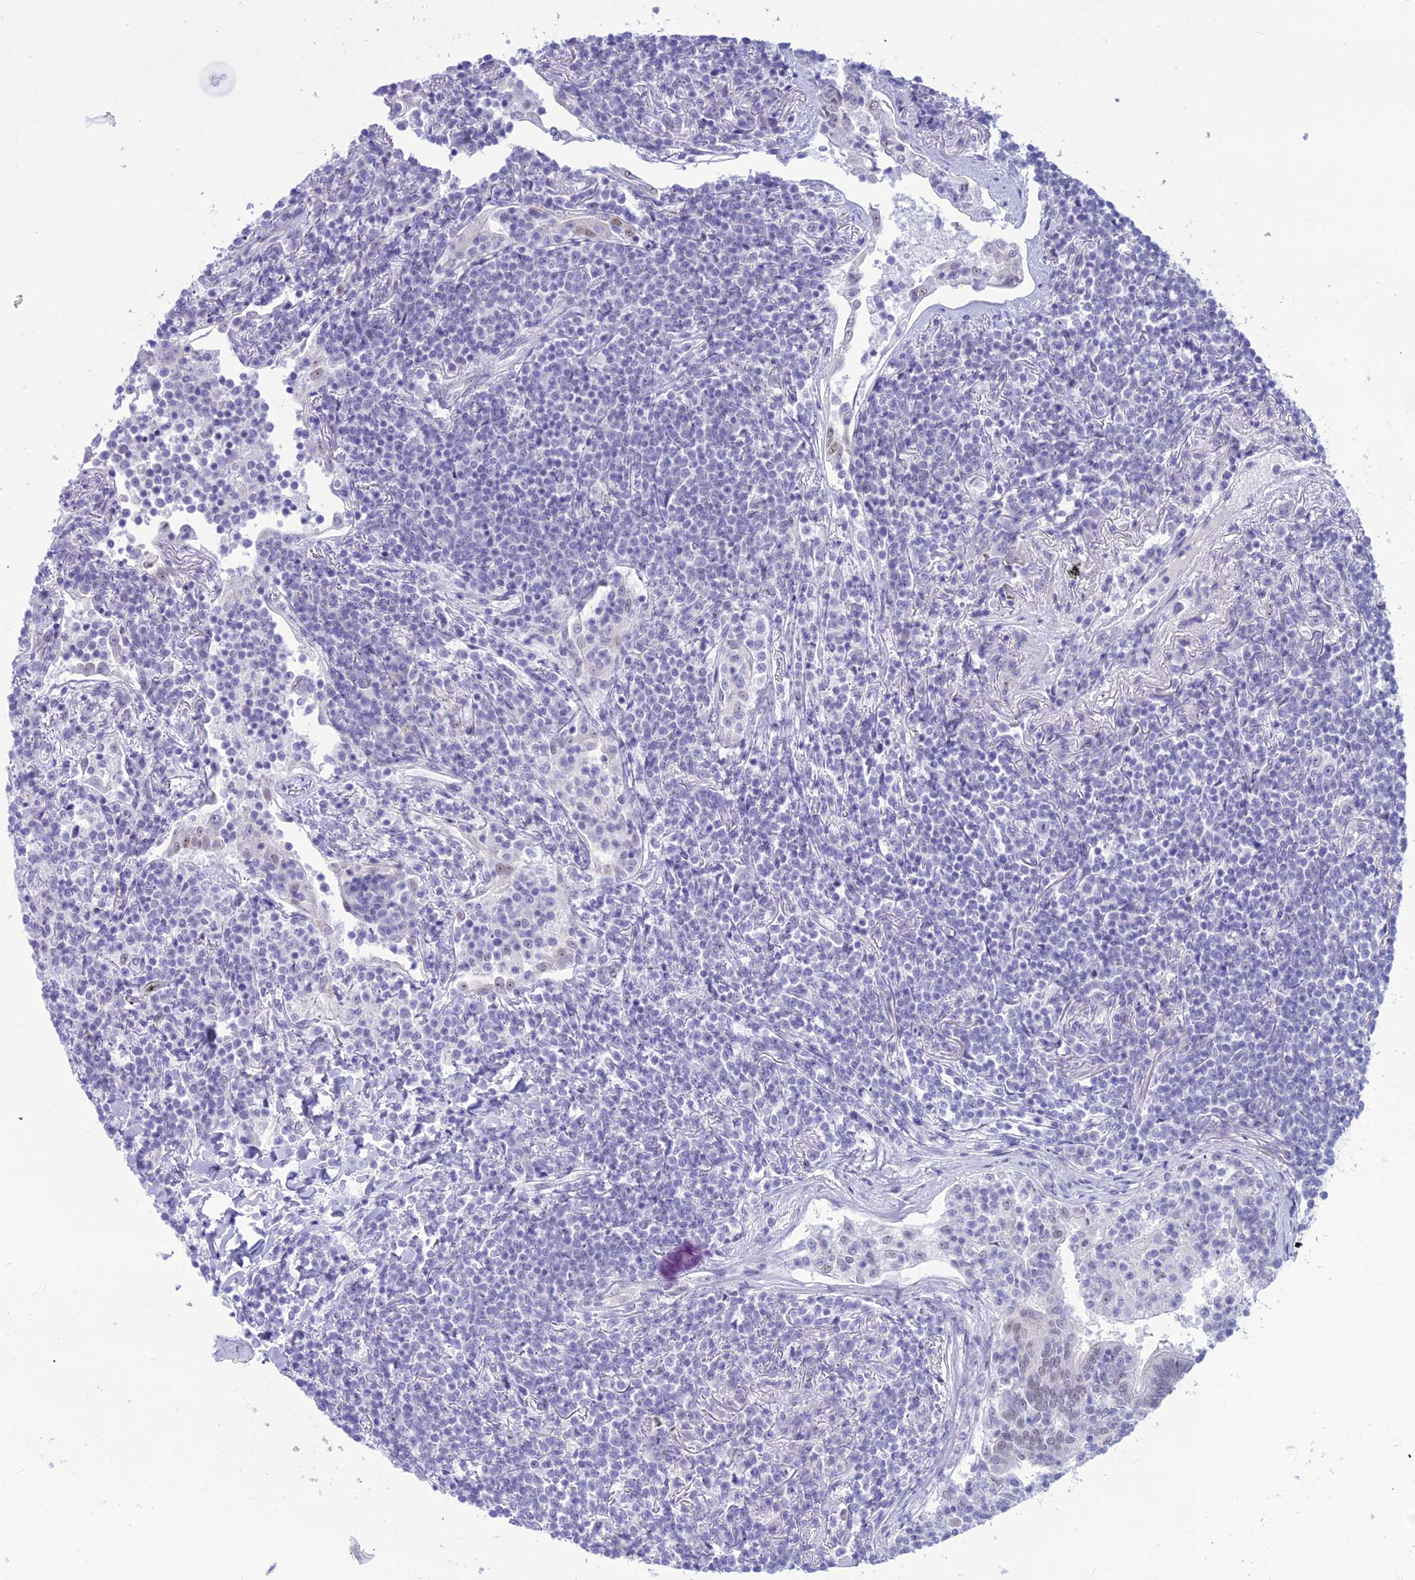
{"staining": {"intensity": "negative", "quantity": "none", "location": "none"}, "tissue": "lymphoma", "cell_type": "Tumor cells", "image_type": "cancer", "snomed": [{"axis": "morphology", "description": "Malignant lymphoma, non-Hodgkin's type, Low grade"}, {"axis": "topography", "description": "Lung"}], "caption": "DAB immunohistochemical staining of human lymphoma displays no significant expression in tumor cells.", "gene": "DHX40", "patient": {"sex": "female", "age": 71}}